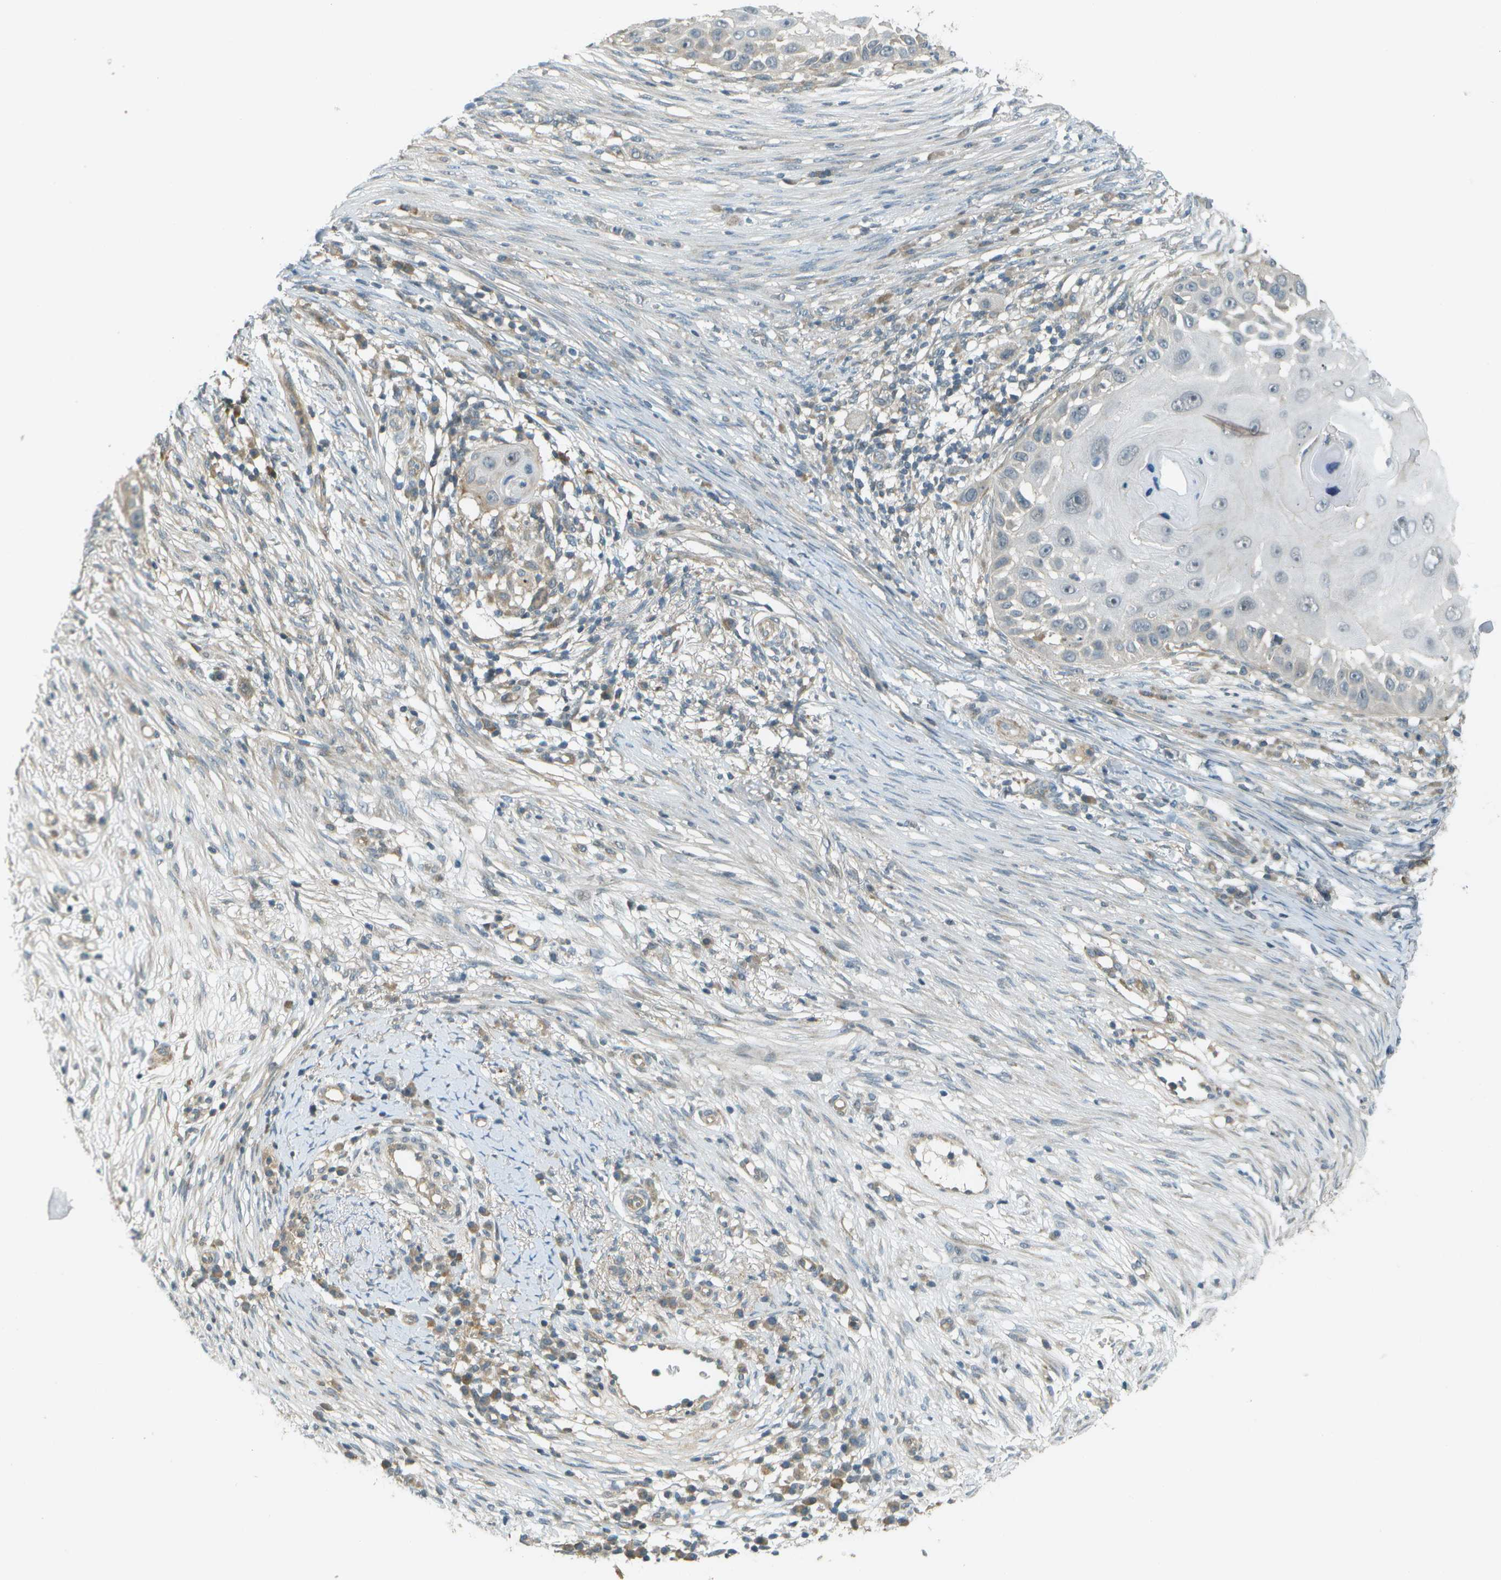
{"staining": {"intensity": "negative", "quantity": "none", "location": "none"}, "tissue": "skin cancer", "cell_type": "Tumor cells", "image_type": "cancer", "snomed": [{"axis": "morphology", "description": "Squamous cell carcinoma, NOS"}, {"axis": "topography", "description": "Skin"}], "caption": "Immunohistochemistry (IHC) of human squamous cell carcinoma (skin) reveals no staining in tumor cells.", "gene": "WNK2", "patient": {"sex": "female", "age": 44}}